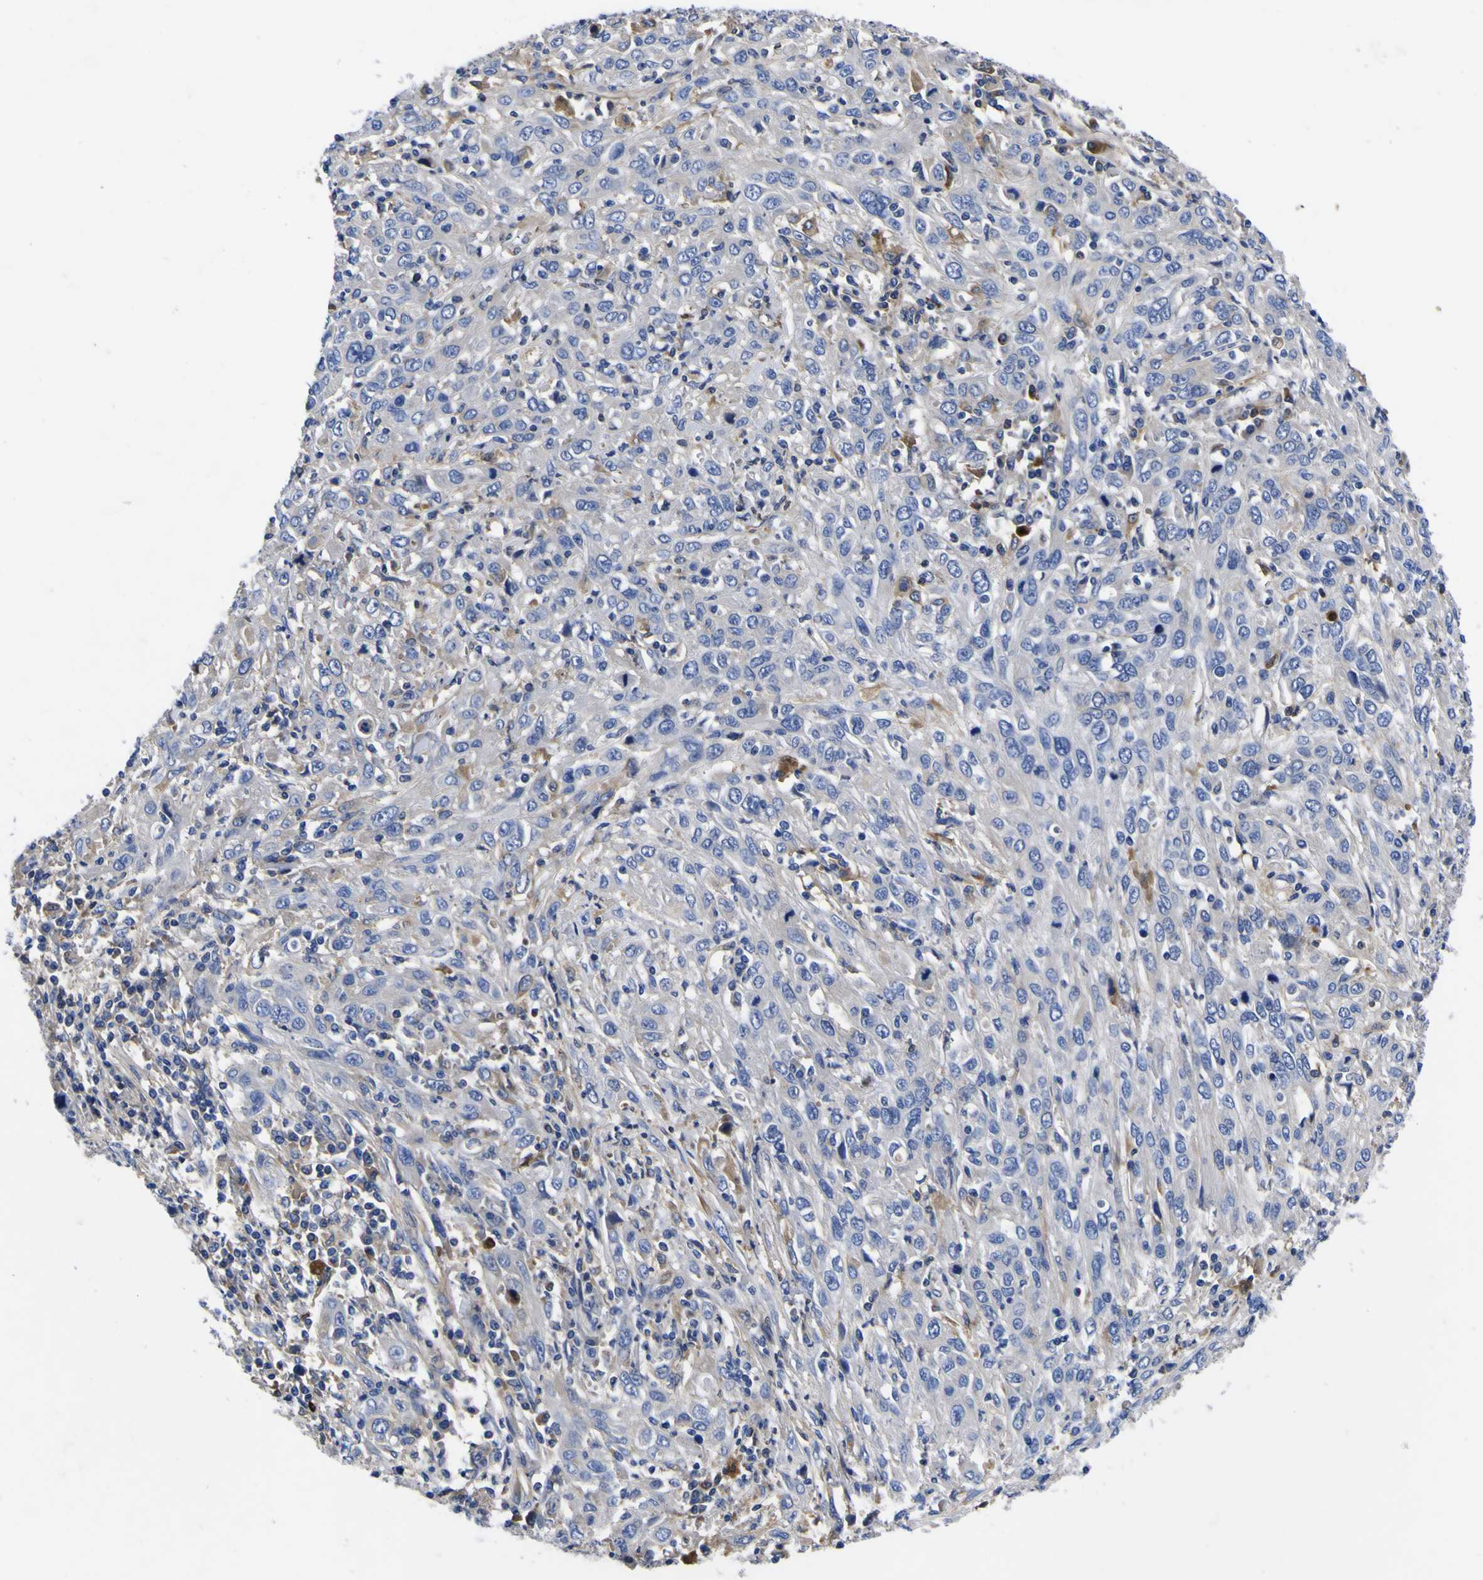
{"staining": {"intensity": "negative", "quantity": "none", "location": "none"}, "tissue": "cervical cancer", "cell_type": "Tumor cells", "image_type": "cancer", "snomed": [{"axis": "morphology", "description": "Squamous cell carcinoma, NOS"}, {"axis": "topography", "description": "Cervix"}], "caption": "Protein analysis of cervical squamous cell carcinoma displays no significant expression in tumor cells.", "gene": "VASN", "patient": {"sex": "female", "age": 46}}